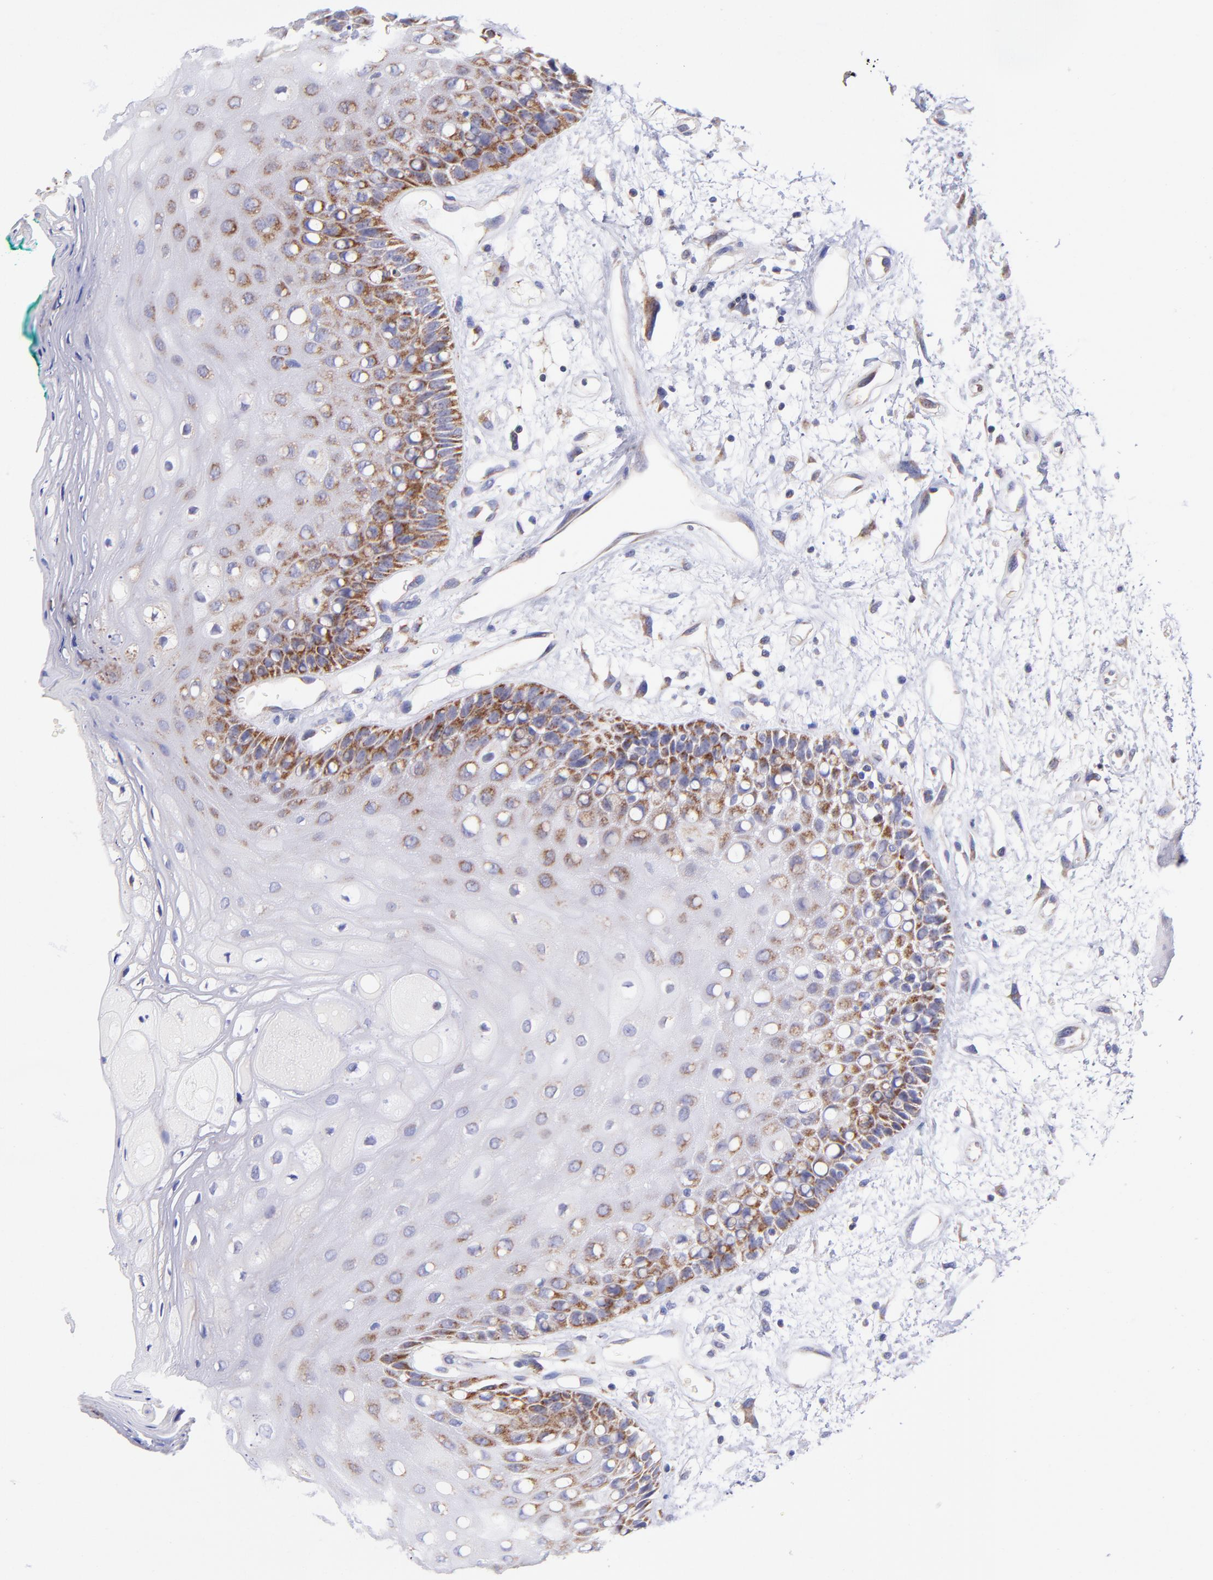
{"staining": {"intensity": "moderate", "quantity": "25%-75%", "location": "cytoplasmic/membranous"}, "tissue": "oral mucosa", "cell_type": "Squamous epithelial cells", "image_type": "normal", "snomed": [{"axis": "morphology", "description": "Normal tissue, NOS"}, {"axis": "morphology", "description": "Squamous cell carcinoma, NOS"}, {"axis": "topography", "description": "Skeletal muscle"}, {"axis": "topography", "description": "Oral tissue"}, {"axis": "topography", "description": "Head-Neck"}], "caption": "IHC micrograph of normal human oral mucosa stained for a protein (brown), which displays medium levels of moderate cytoplasmic/membranous expression in approximately 25%-75% of squamous epithelial cells.", "gene": "NDUFB7", "patient": {"sex": "female", "age": 84}}